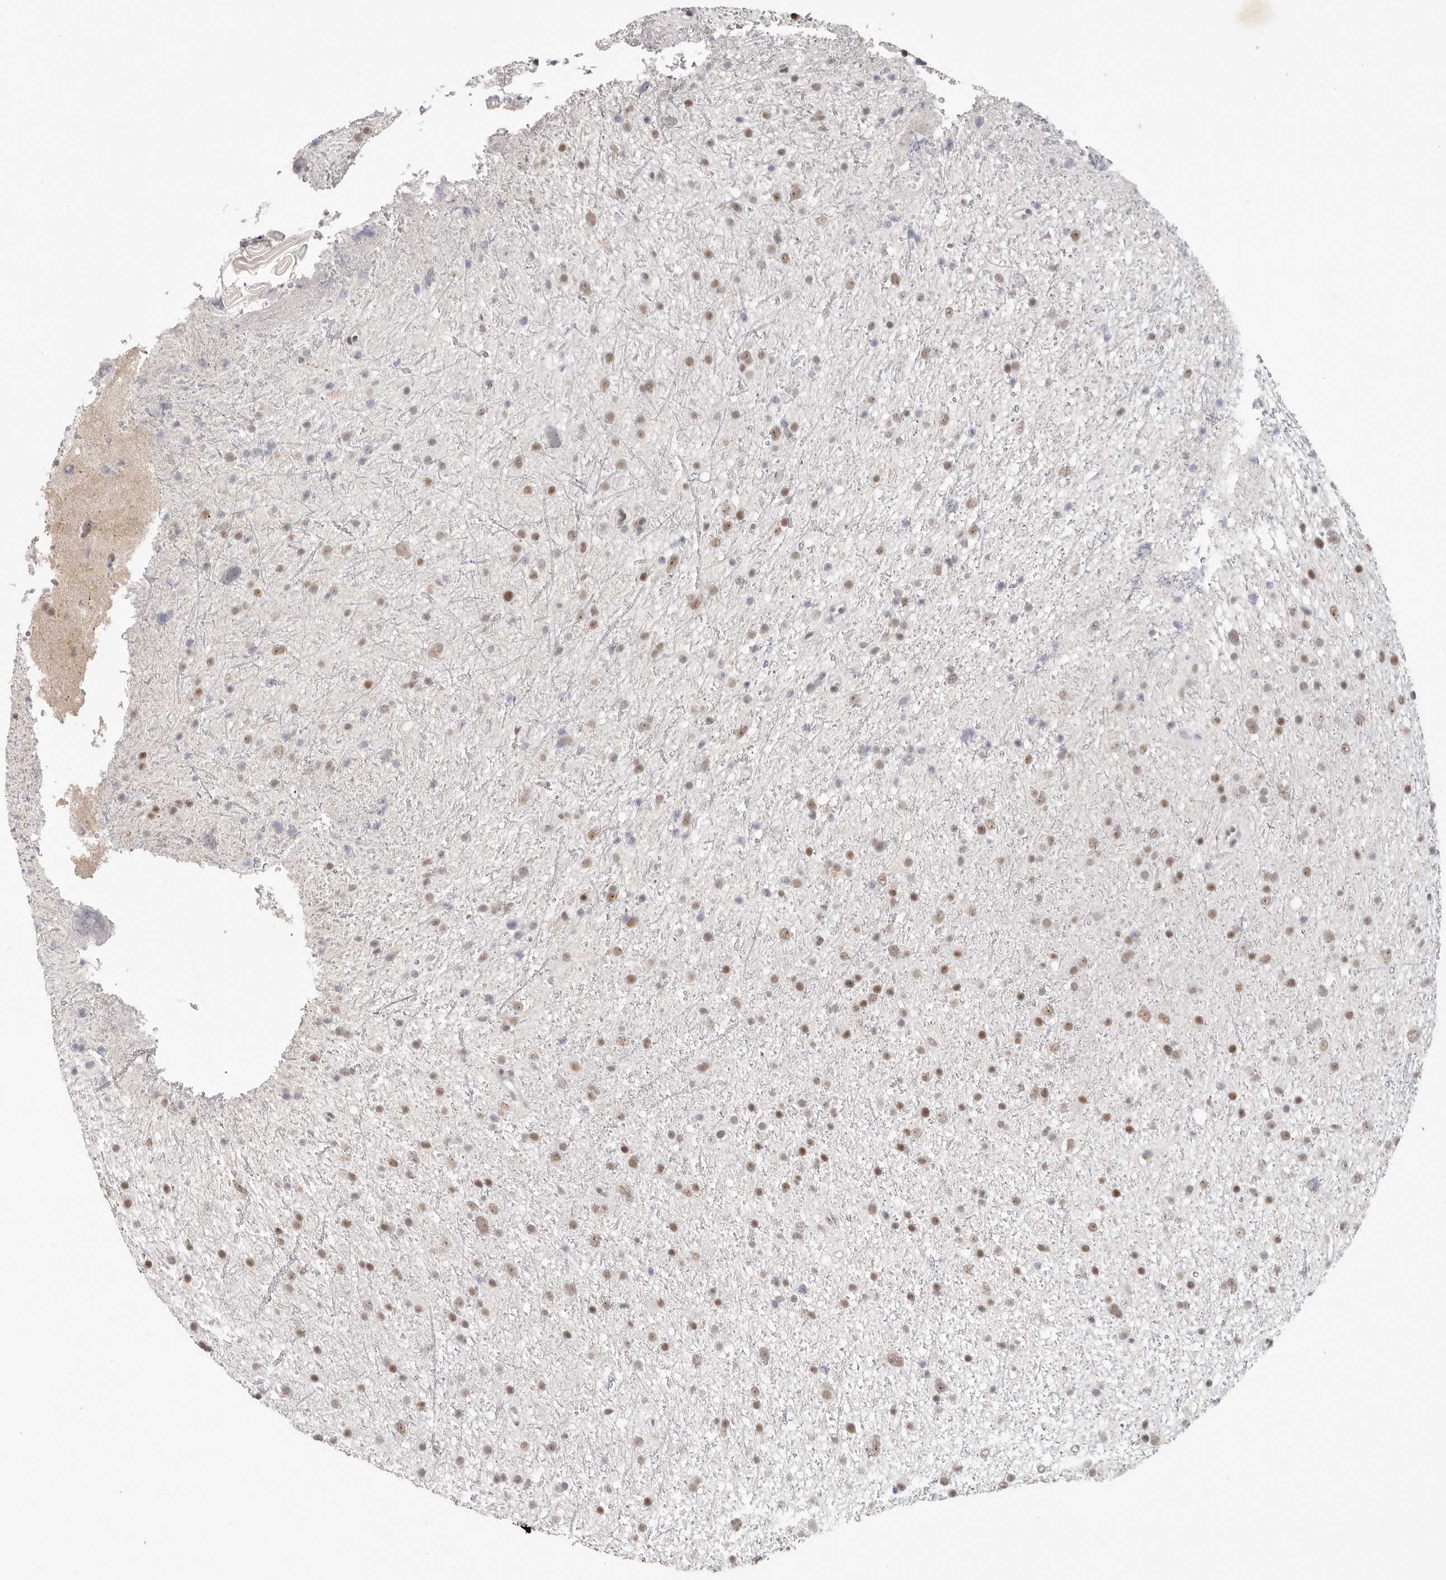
{"staining": {"intensity": "moderate", "quantity": "25%-75%", "location": "nuclear"}, "tissue": "glioma", "cell_type": "Tumor cells", "image_type": "cancer", "snomed": [{"axis": "morphology", "description": "Glioma, malignant, Low grade"}, {"axis": "topography", "description": "Cerebral cortex"}], "caption": "High-magnification brightfield microscopy of malignant glioma (low-grade) stained with DAB (3,3'-diaminobenzidine) (brown) and counterstained with hematoxylin (blue). tumor cells exhibit moderate nuclear staining is appreciated in about25%-75% of cells.", "gene": "LARP7", "patient": {"sex": "female", "age": 39}}